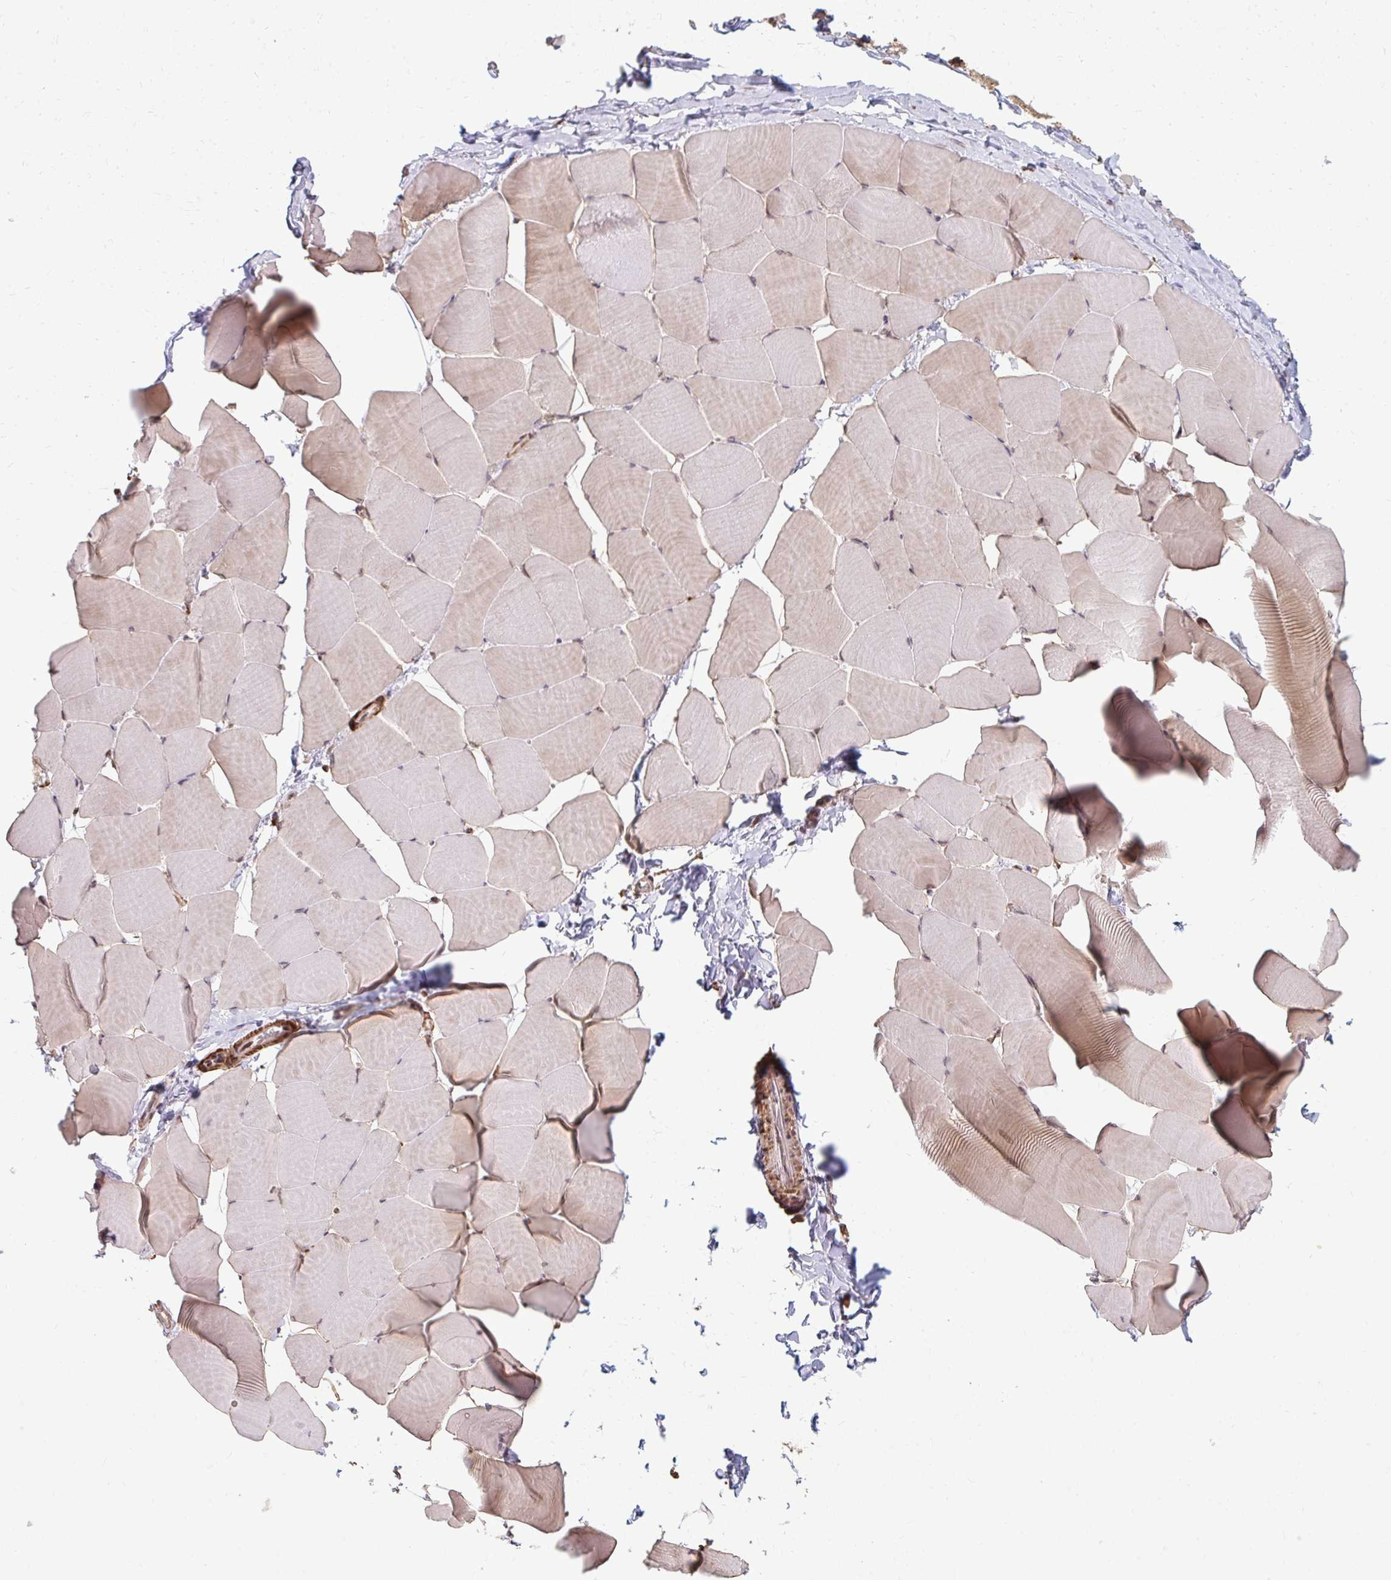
{"staining": {"intensity": "weak", "quantity": "25%-75%", "location": "cytoplasmic/membranous"}, "tissue": "skeletal muscle", "cell_type": "Myocytes", "image_type": "normal", "snomed": [{"axis": "morphology", "description": "Normal tissue, NOS"}, {"axis": "topography", "description": "Skeletal muscle"}], "caption": "Immunohistochemistry (IHC) (DAB (3,3'-diaminobenzidine)) staining of normal skeletal muscle displays weak cytoplasmic/membranous protein expression in approximately 25%-75% of myocytes.", "gene": "GPC5", "patient": {"sex": "male", "age": 25}}